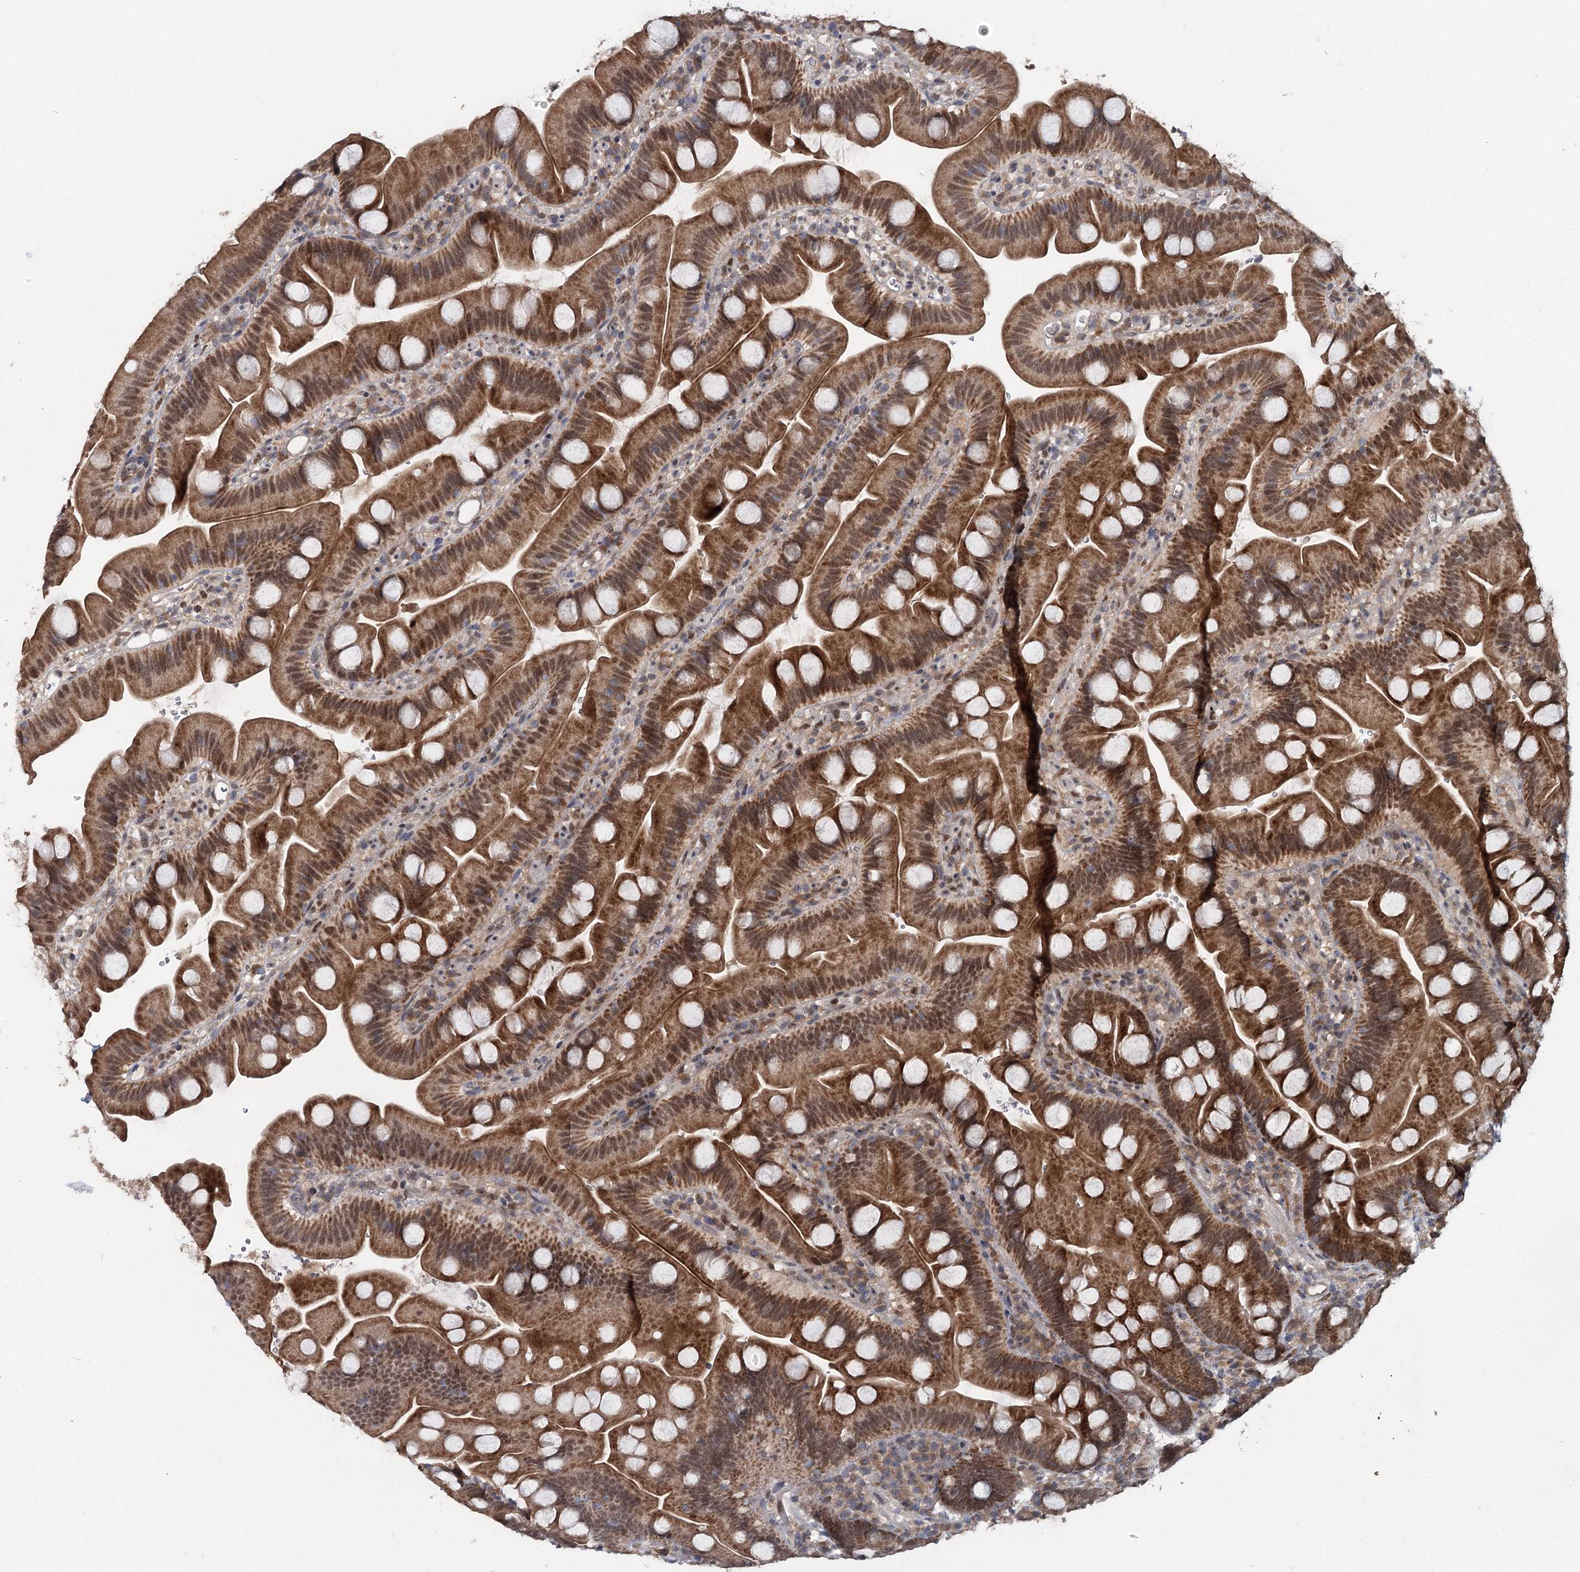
{"staining": {"intensity": "moderate", "quantity": ">75%", "location": "cytoplasmic/membranous,nuclear"}, "tissue": "small intestine", "cell_type": "Glandular cells", "image_type": "normal", "snomed": [{"axis": "morphology", "description": "Normal tissue, NOS"}, {"axis": "topography", "description": "Small intestine"}], "caption": "Brown immunohistochemical staining in benign small intestine exhibits moderate cytoplasmic/membranous,nuclear expression in about >75% of glandular cells.", "gene": "MYG1", "patient": {"sex": "female", "age": 68}}